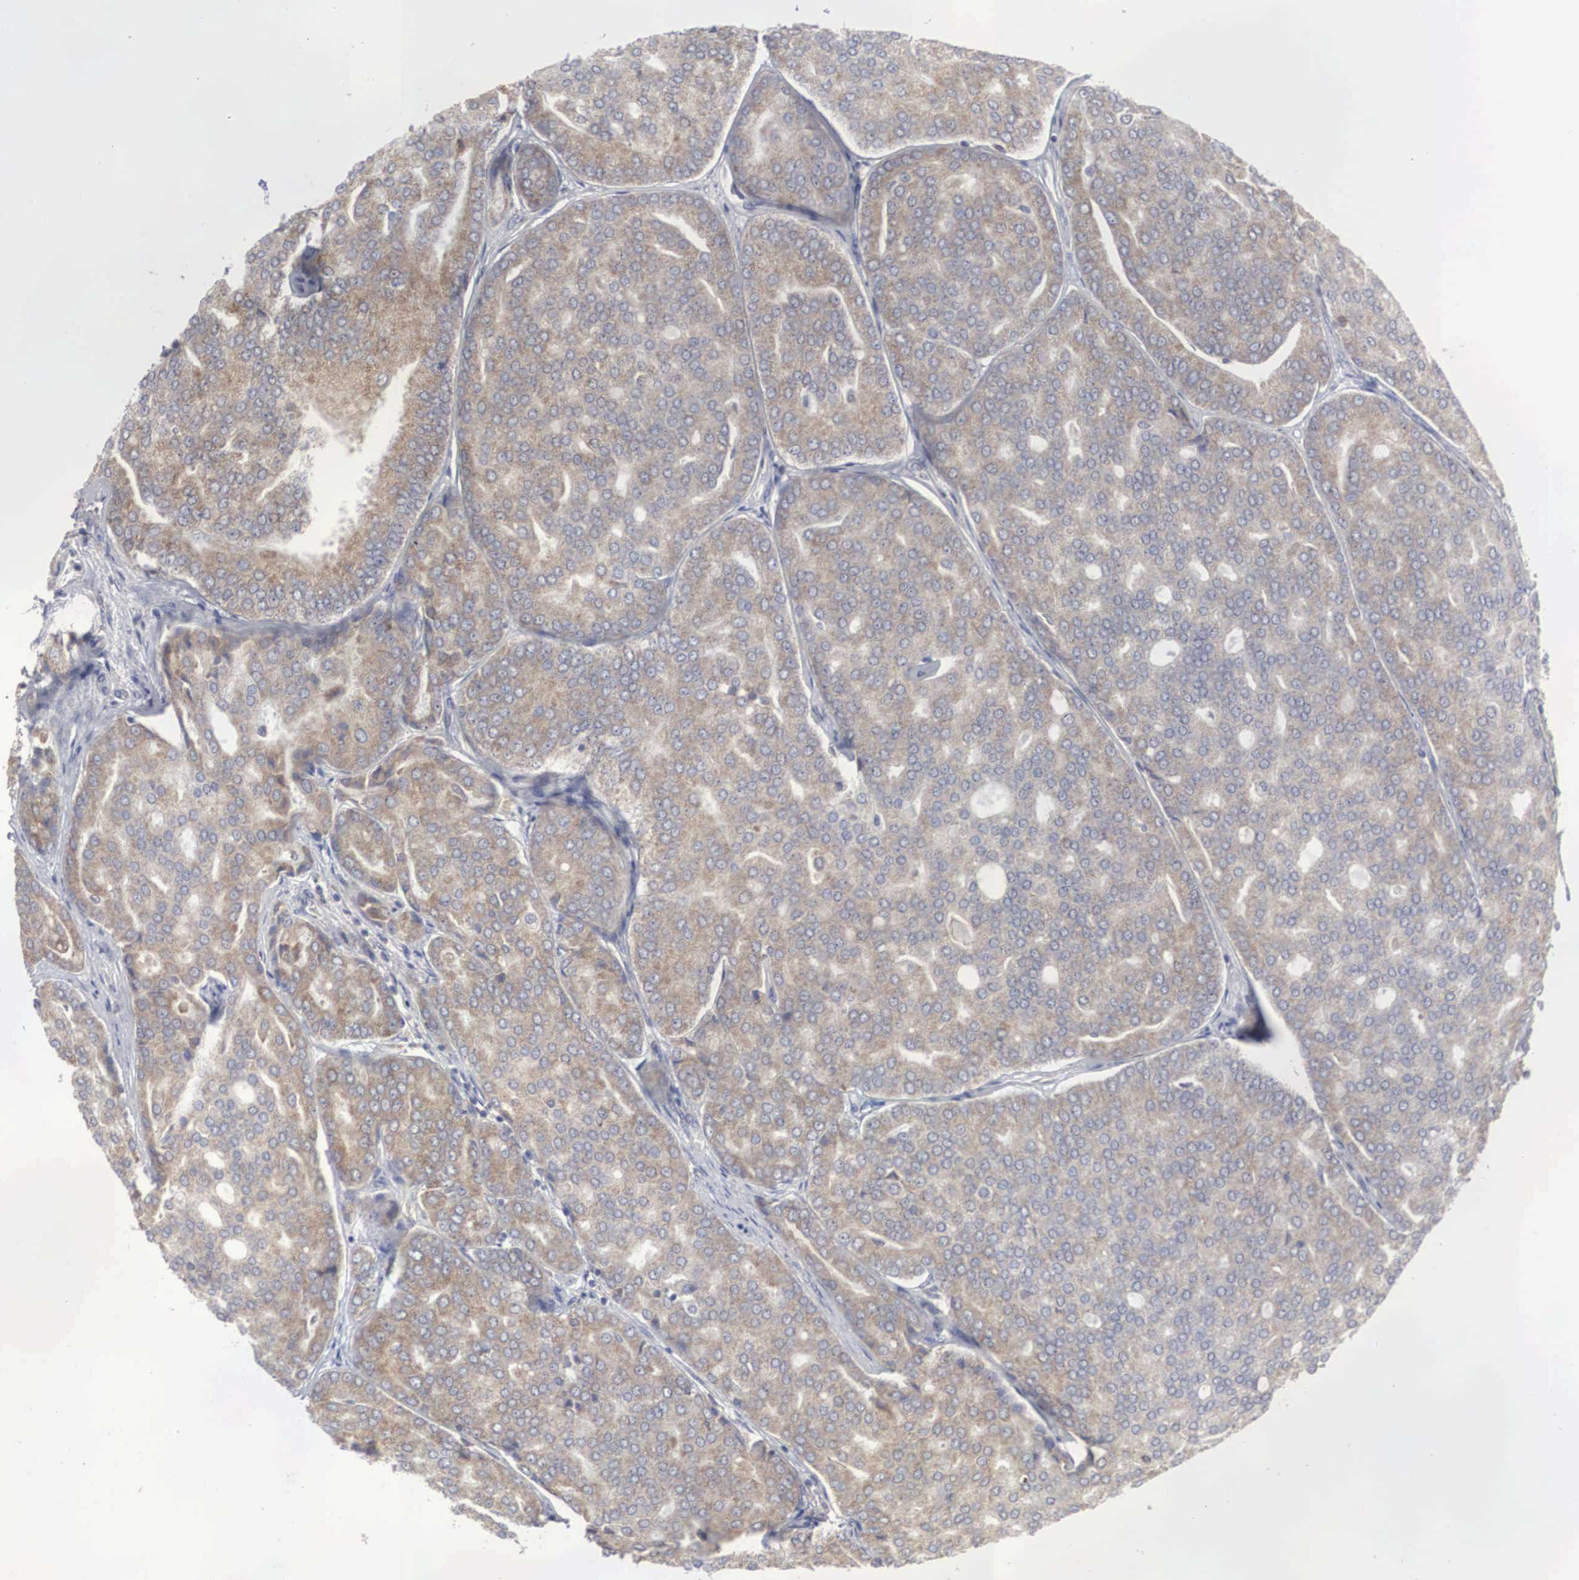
{"staining": {"intensity": "weak", "quantity": ">75%", "location": "cytoplasmic/membranous"}, "tissue": "prostate cancer", "cell_type": "Tumor cells", "image_type": "cancer", "snomed": [{"axis": "morphology", "description": "Adenocarcinoma, High grade"}, {"axis": "topography", "description": "Prostate"}], "caption": "A photomicrograph showing weak cytoplasmic/membranous staining in about >75% of tumor cells in adenocarcinoma (high-grade) (prostate), as visualized by brown immunohistochemical staining.", "gene": "MIA2", "patient": {"sex": "male", "age": 64}}